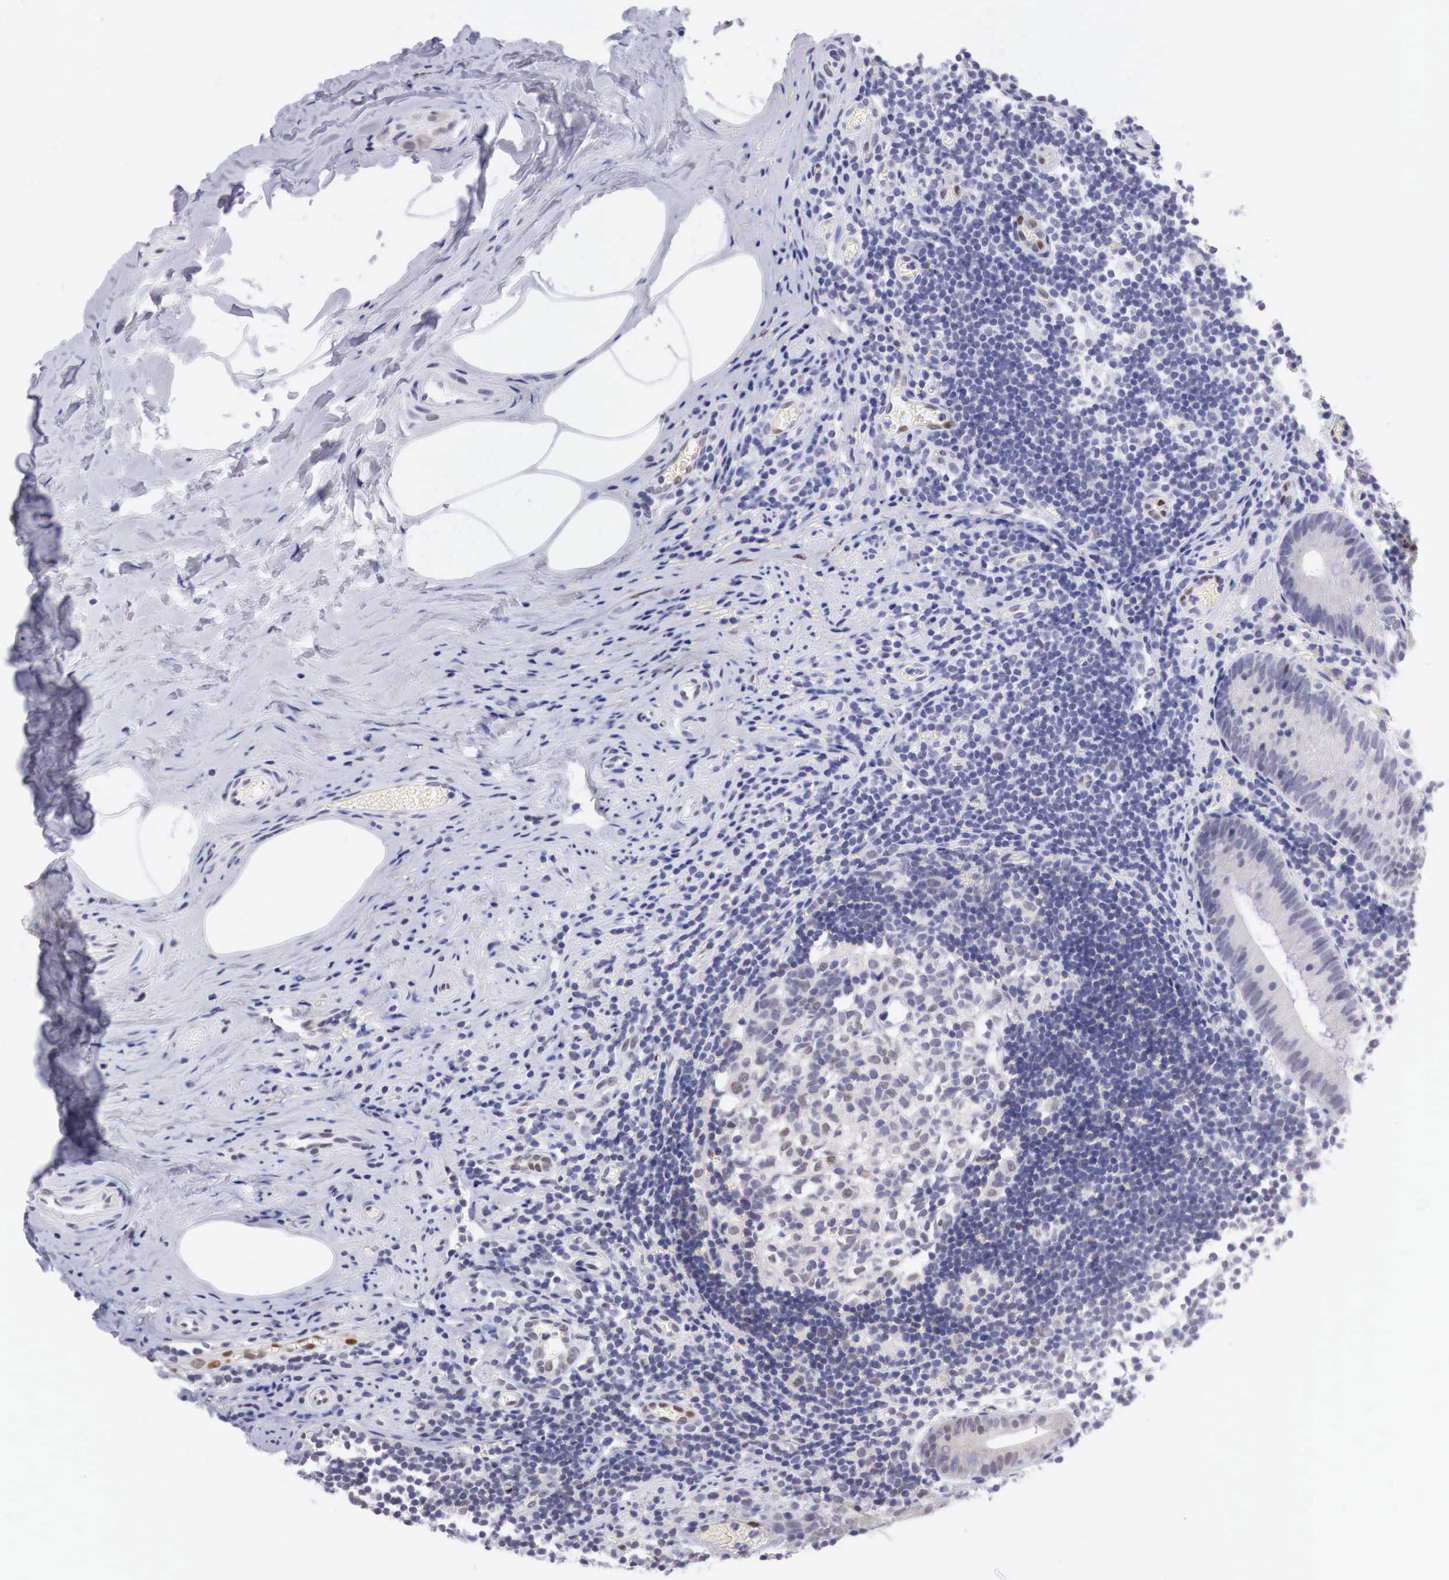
{"staining": {"intensity": "negative", "quantity": "none", "location": "none"}, "tissue": "appendix", "cell_type": "Glandular cells", "image_type": "normal", "snomed": [{"axis": "morphology", "description": "Normal tissue, NOS"}, {"axis": "topography", "description": "Appendix"}], "caption": "IHC micrograph of unremarkable appendix stained for a protein (brown), which displays no expression in glandular cells.", "gene": "PABIR2", "patient": {"sex": "male", "age": 25}}